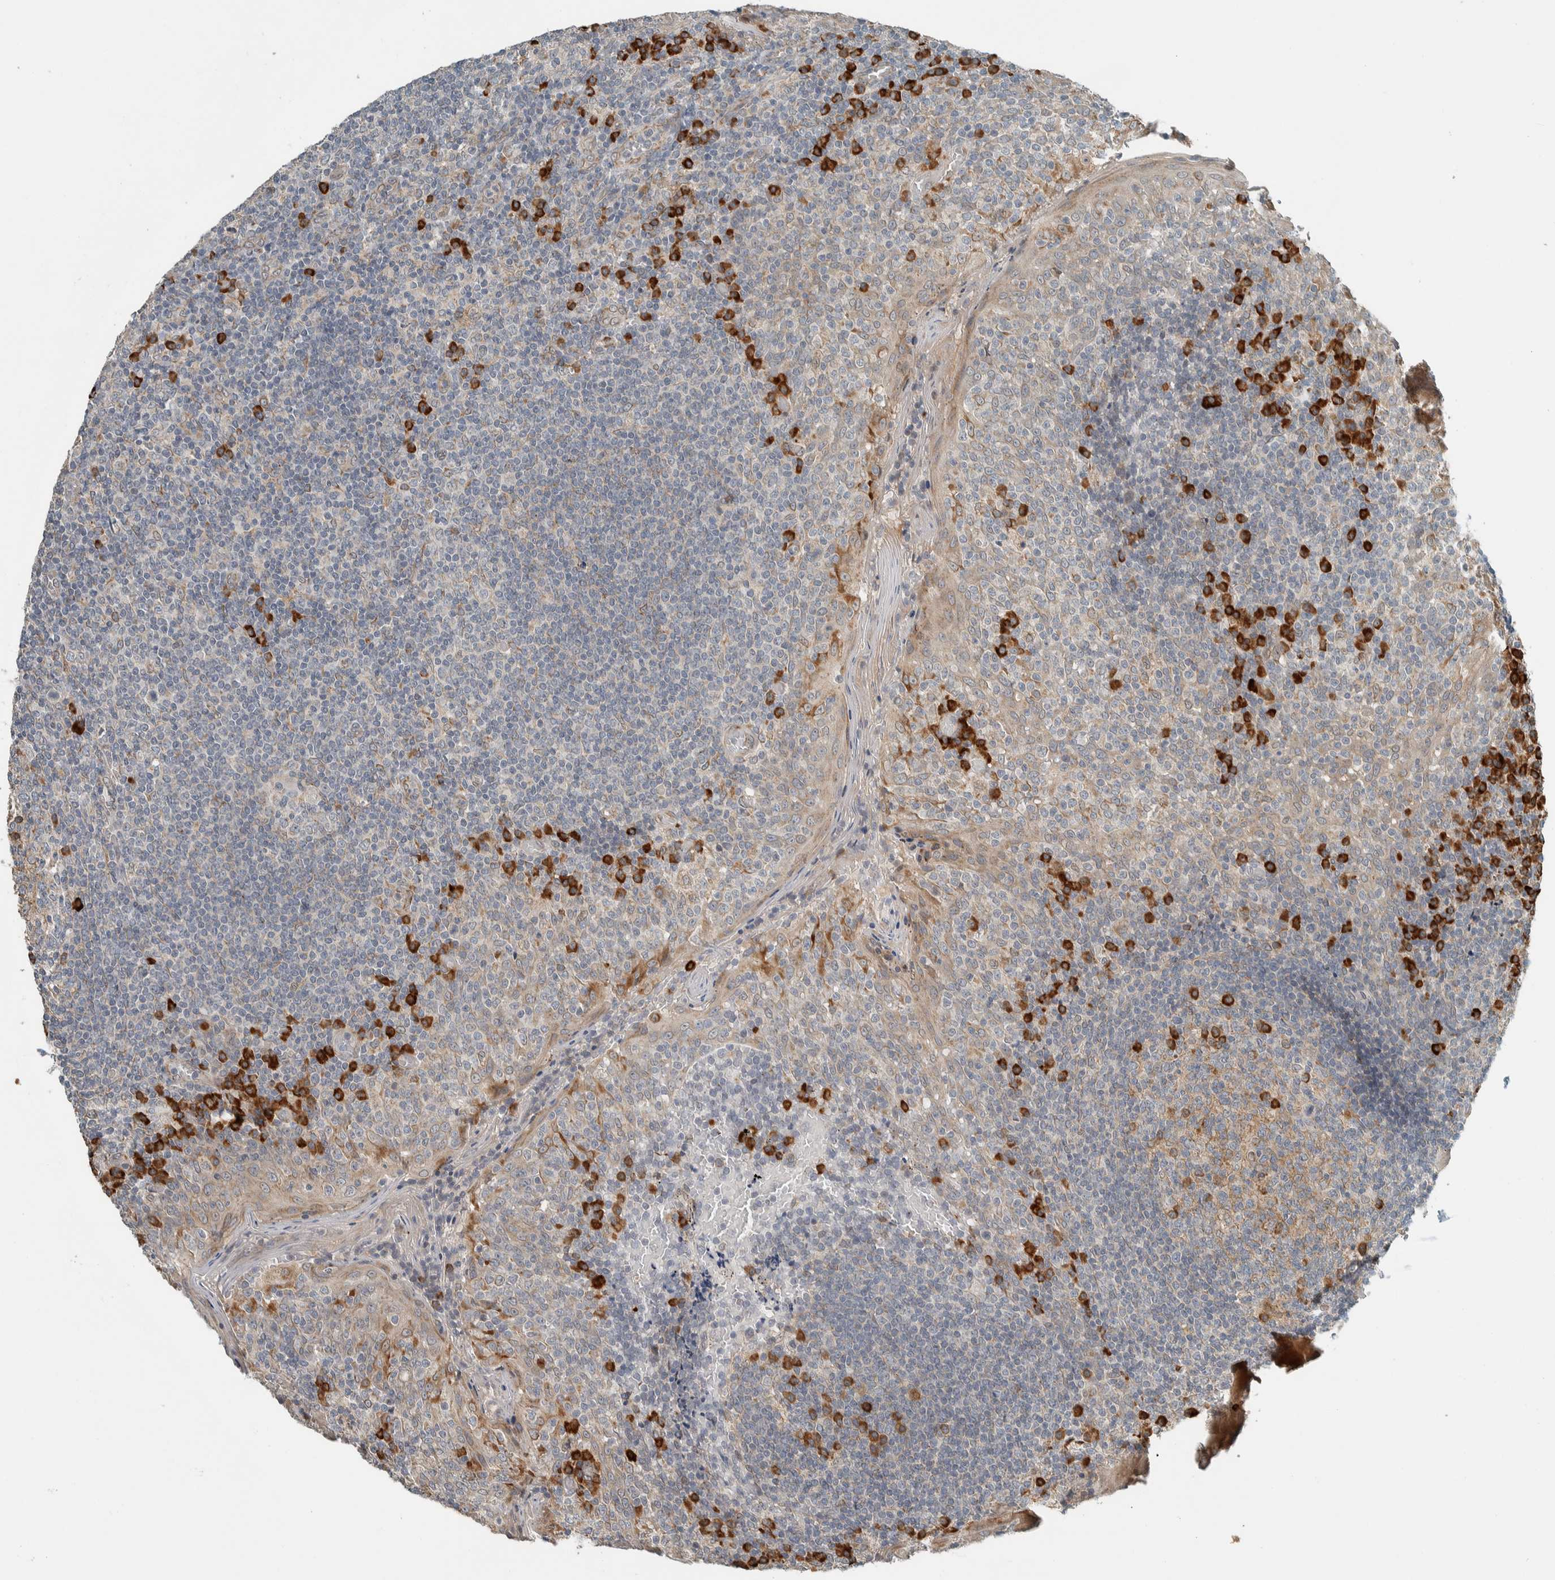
{"staining": {"intensity": "moderate", "quantity": "<25%", "location": "cytoplasmic/membranous"}, "tissue": "tonsil", "cell_type": "Germinal center cells", "image_type": "normal", "snomed": [{"axis": "morphology", "description": "Normal tissue, NOS"}, {"axis": "topography", "description": "Tonsil"}], "caption": "A high-resolution histopathology image shows immunohistochemistry staining of unremarkable tonsil, which shows moderate cytoplasmic/membranous expression in about <25% of germinal center cells.", "gene": "CTBP2", "patient": {"sex": "female", "age": 19}}